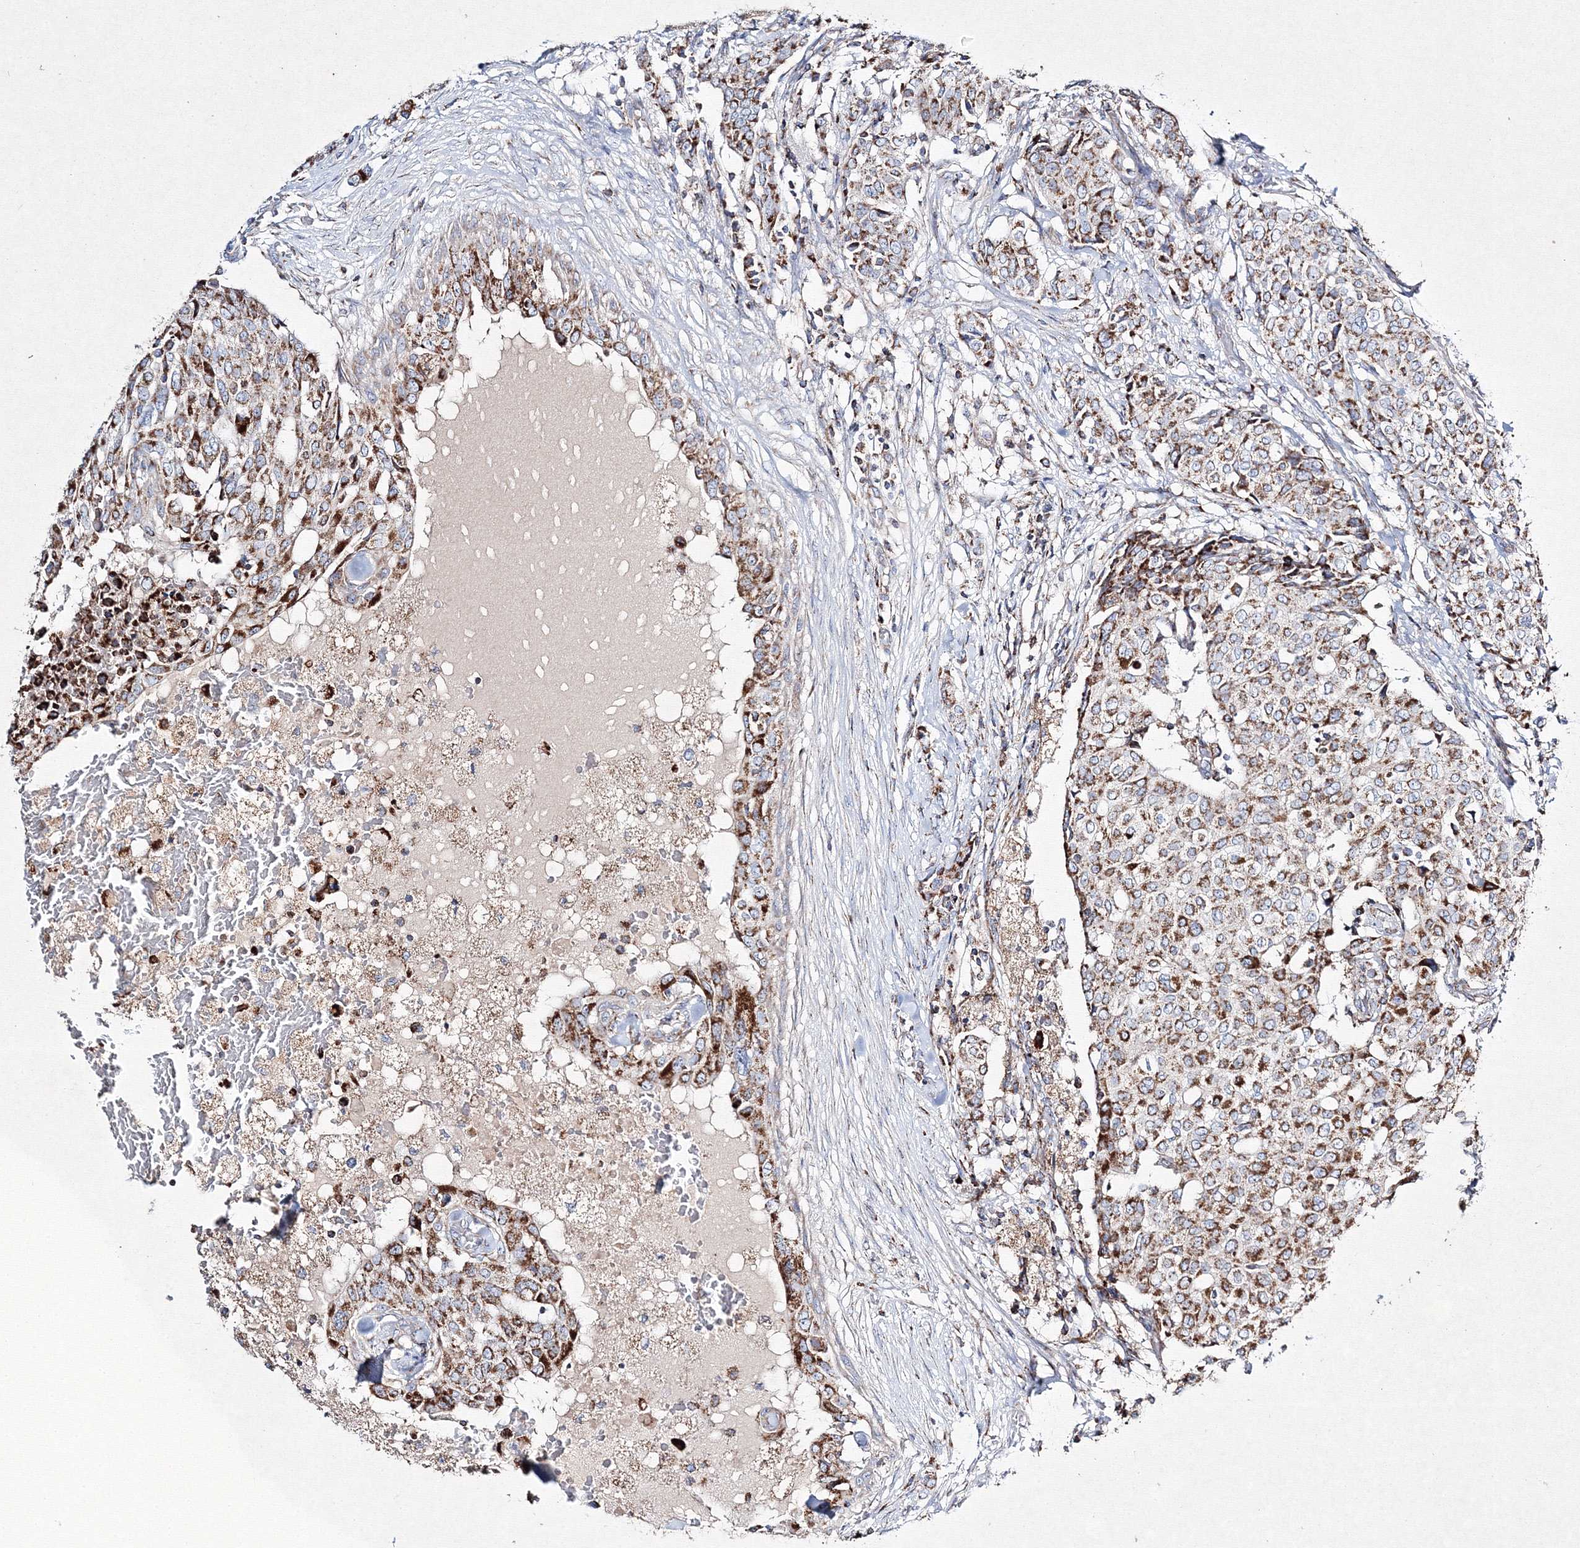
{"staining": {"intensity": "moderate", "quantity": ">75%", "location": "cytoplasmic/membranous"}, "tissue": "breast cancer", "cell_type": "Tumor cells", "image_type": "cancer", "snomed": [{"axis": "morphology", "description": "Lobular carcinoma"}, {"axis": "topography", "description": "Breast"}], "caption": "This image exhibits IHC staining of human breast lobular carcinoma, with medium moderate cytoplasmic/membranous expression in about >75% of tumor cells.", "gene": "IGSF9", "patient": {"sex": "female", "age": 51}}